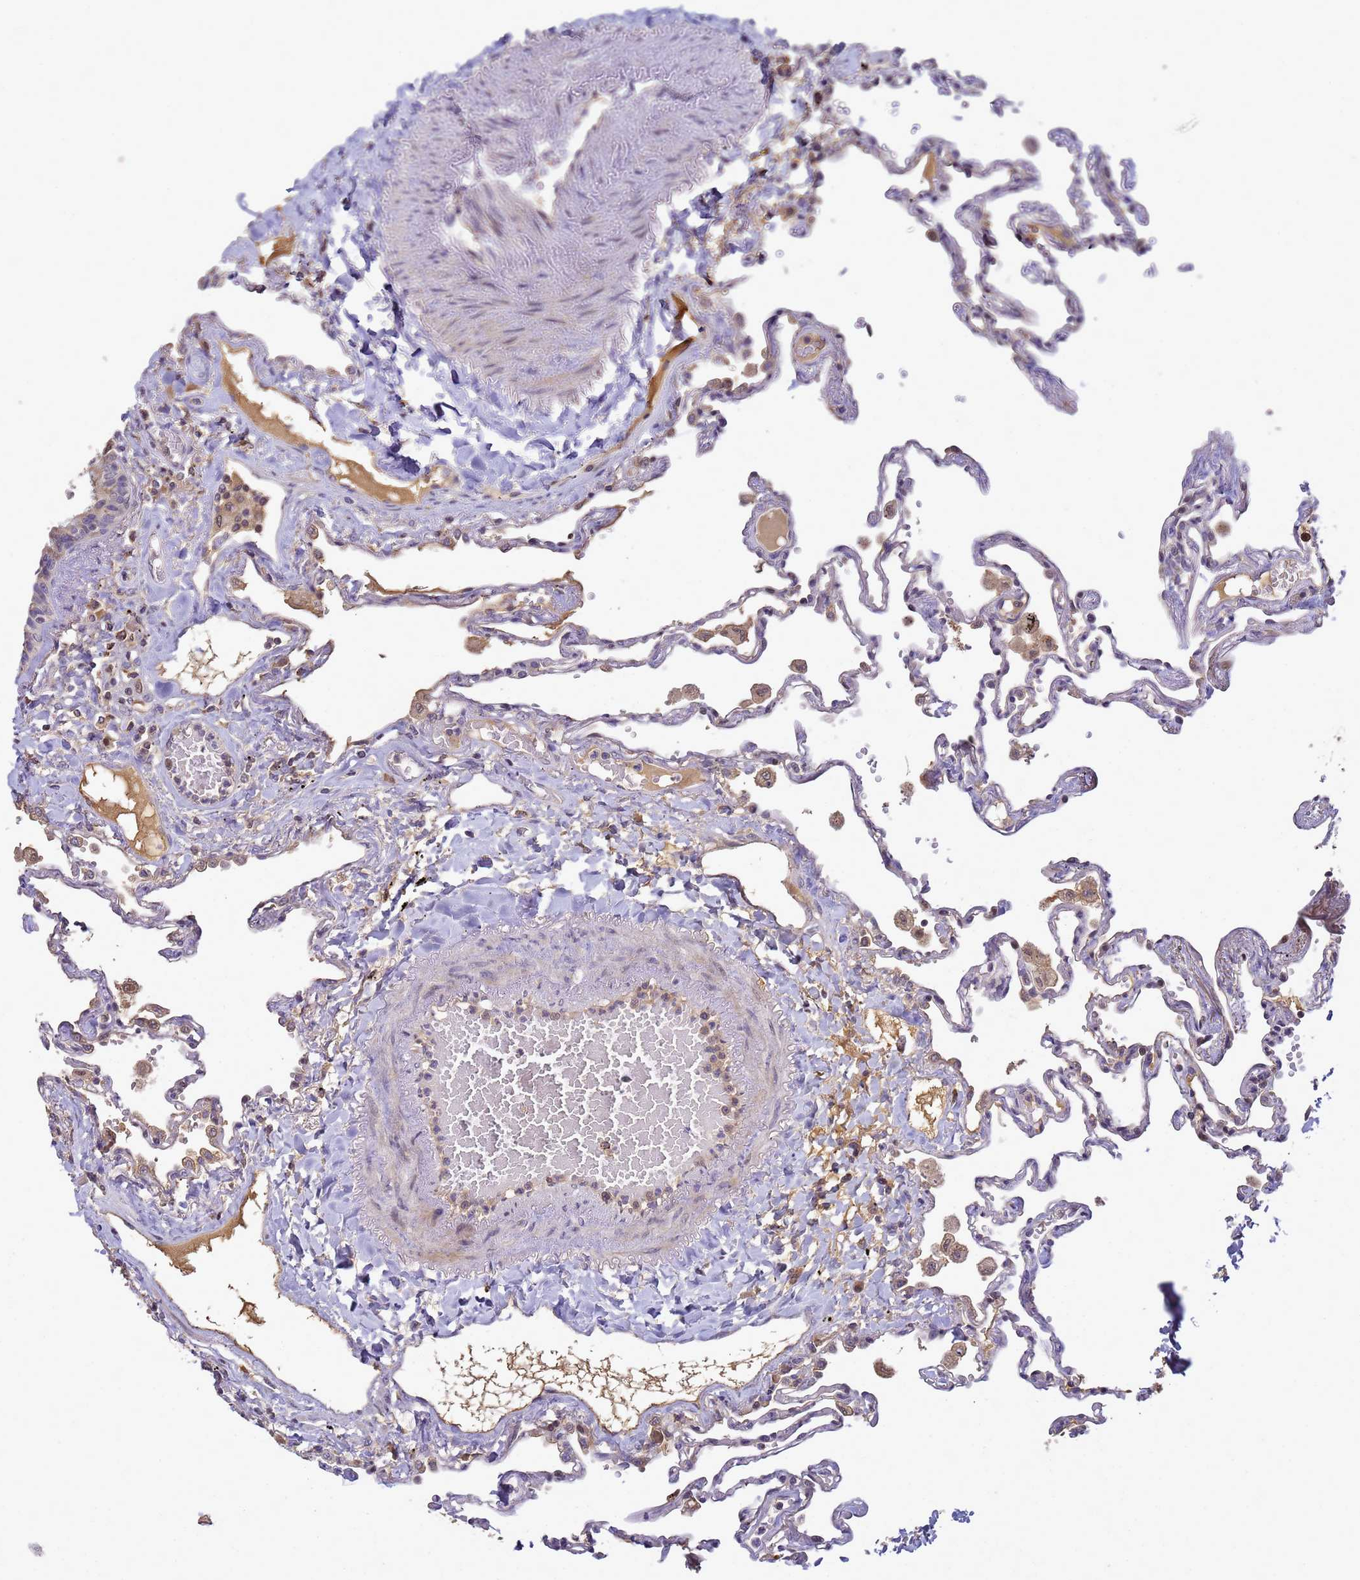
{"staining": {"intensity": "weak", "quantity": "25%-75%", "location": "cytoplasmic/membranous"}, "tissue": "lung", "cell_type": "Alveolar cells", "image_type": "normal", "snomed": [{"axis": "morphology", "description": "Normal tissue, NOS"}, {"axis": "topography", "description": "Lung"}], "caption": "Protein analysis of normal lung demonstrates weak cytoplasmic/membranous staining in about 25%-75% of alveolar cells. The protein of interest is stained brown, and the nuclei are stained in blue (DAB (3,3'-diaminobenzidine) IHC with brightfield microscopy, high magnification).", "gene": "TMEM74B", "patient": {"sex": "female", "age": 67}}